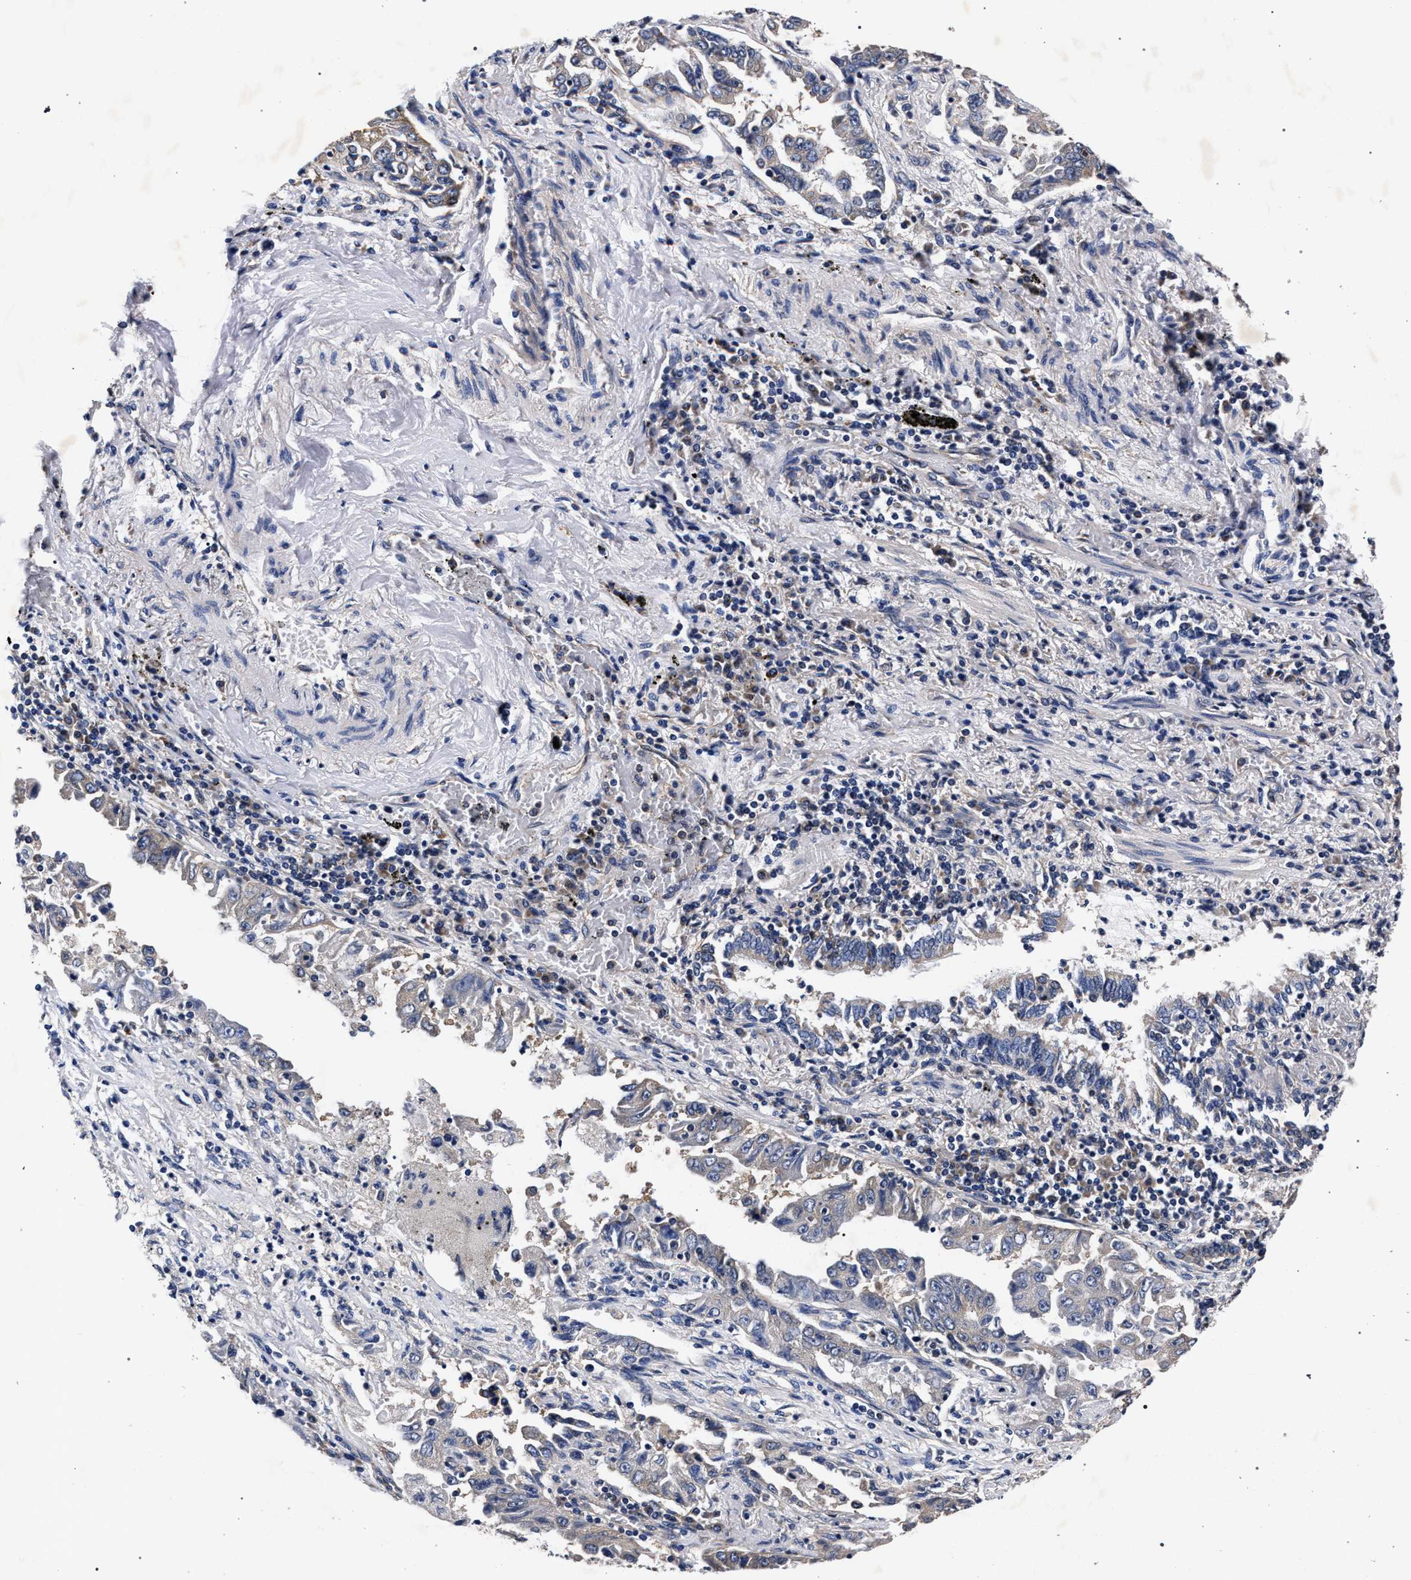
{"staining": {"intensity": "weak", "quantity": "<25%", "location": "cytoplasmic/membranous"}, "tissue": "lung cancer", "cell_type": "Tumor cells", "image_type": "cancer", "snomed": [{"axis": "morphology", "description": "Adenocarcinoma, NOS"}, {"axis": "topography", "description": "Lung"}], "caption": "An image of human lung adenocarcinoma is negative for staining in tumor cells. Brightfield microscopy of immunohistochemistry stained with DAB (brown) and hematoxylin (blue), captured at high magnification.", "gene": "CFAP95", "patient": {"sex": "female", "age": 51}}